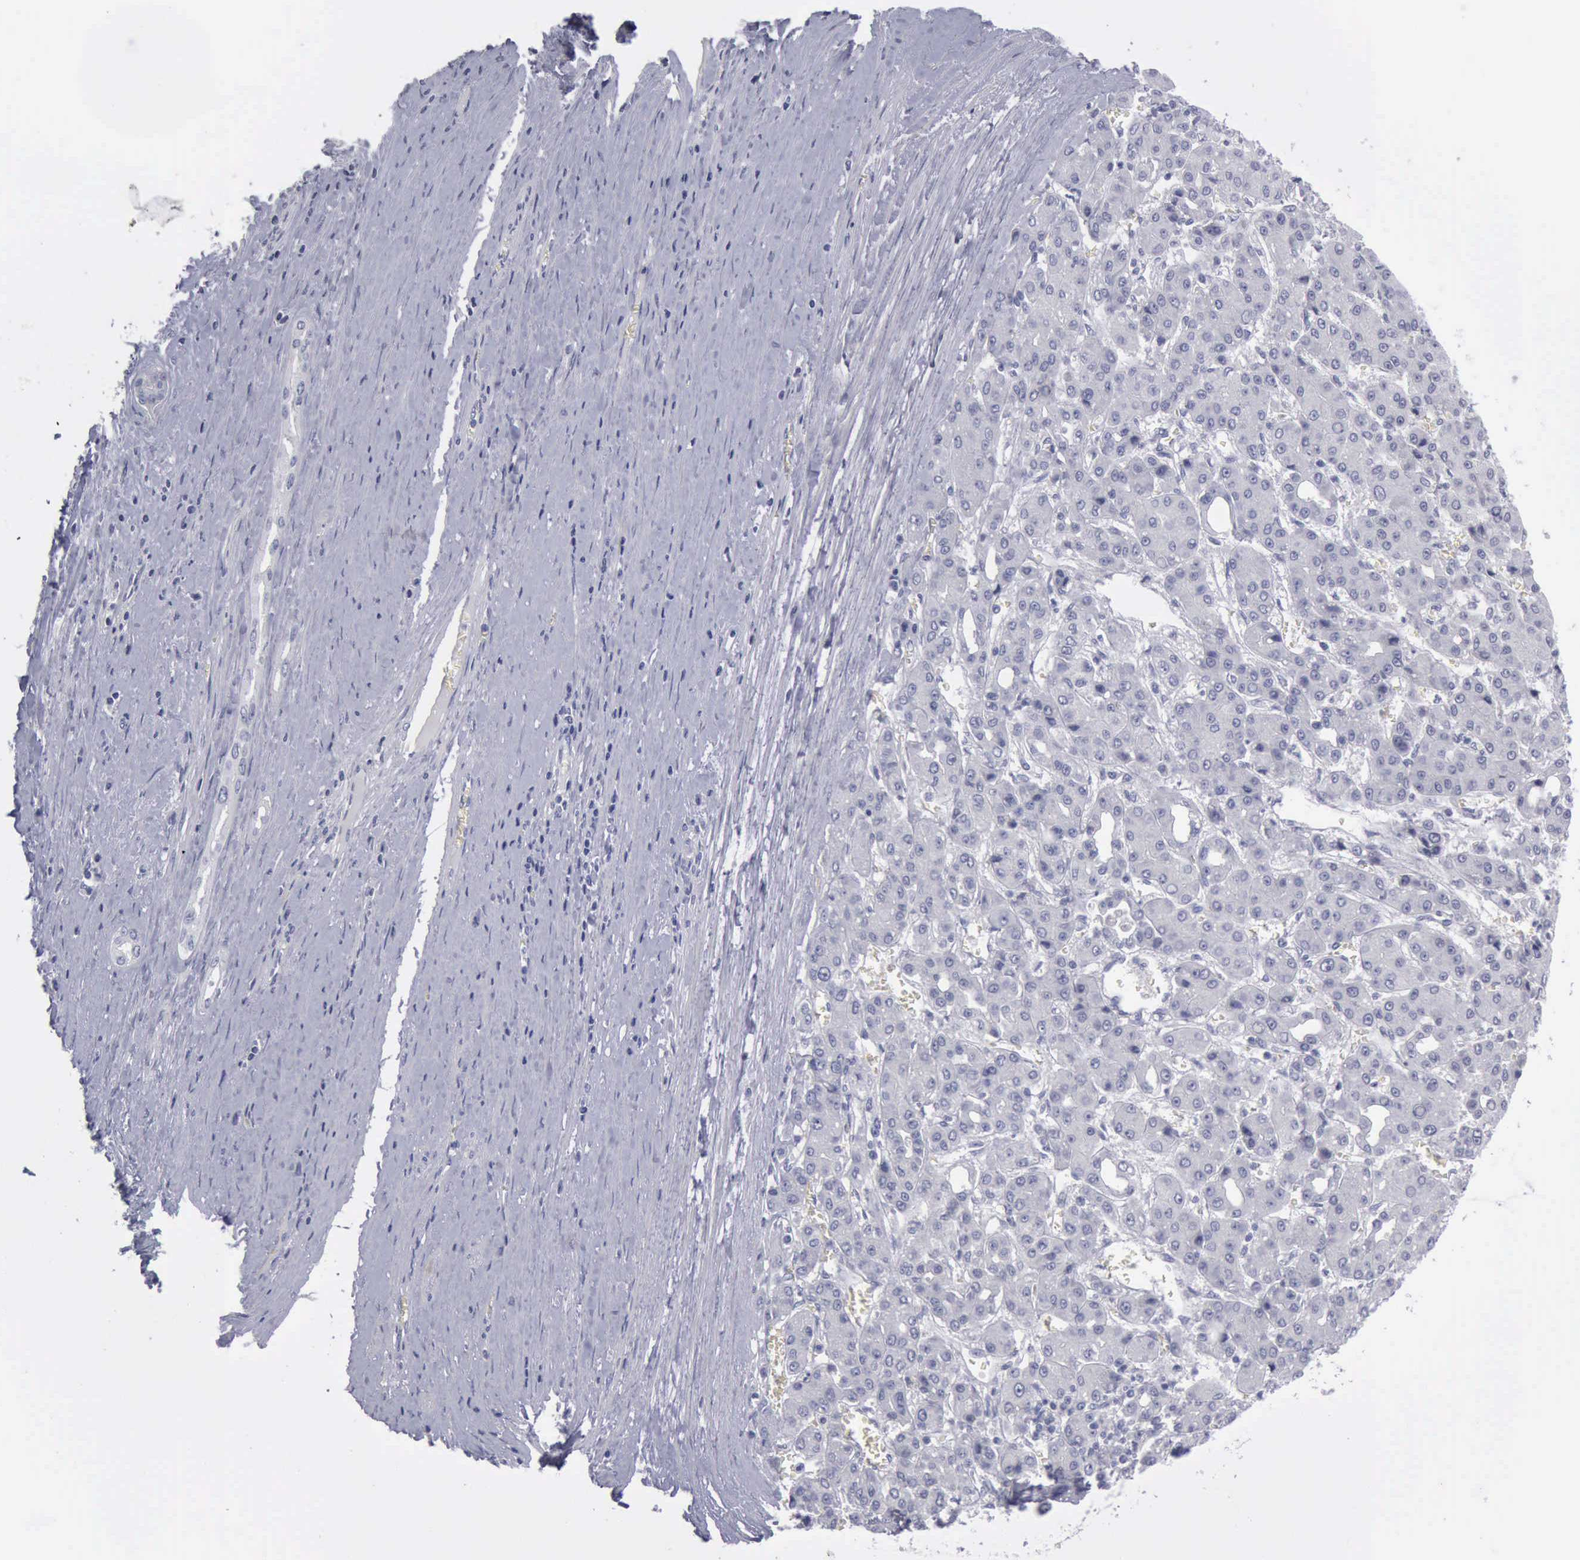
{"staining": {"intensity": "negative", "quantity": "none", "location": "none"}, "tissue": "liver cancer", "cell_type": "Tumor cells", "image_type": "cancer", "snomed": [{"axis": "morphology", "description": "Carcinoma, Hepatocellular, NOS"}, {"axis": "topography", "description": "Liver"}], "caption": "Immunohistochemistry micrograph of neoplastic tissue: liver hepatocellular carcinoma stained with DAB demonstrates no significant protein staining in tumor cells. (Brightfield microscopy of DAB immunohistochemistry (IHC) at high magnification).", "gene": "KRT13", "patient": {"sex": "male", "age": 69}}